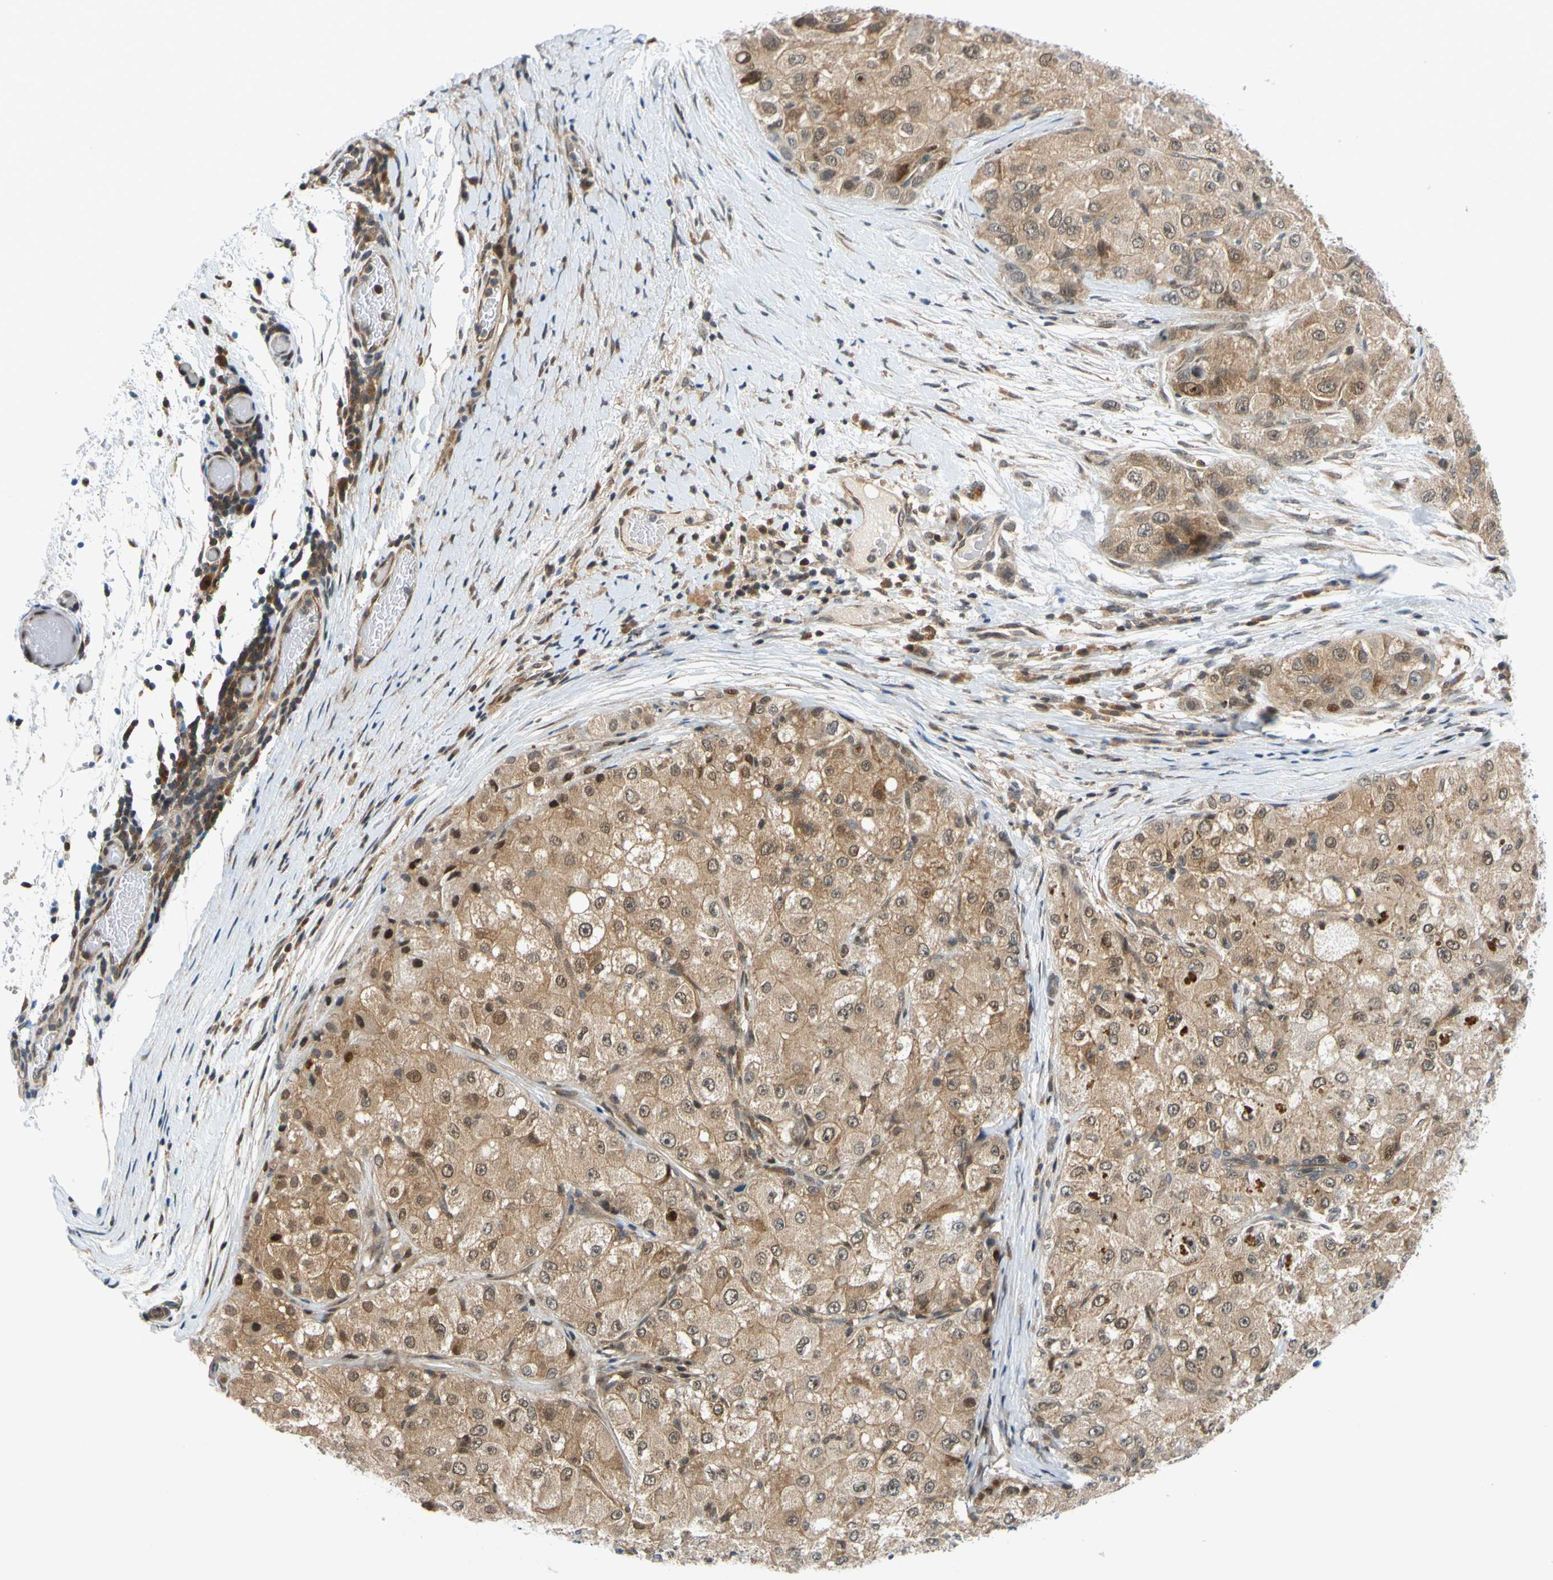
{"staining": {"intensity": "strong", "quantity": ">75%", "location": "cytoplasmic/membranous,nuclear"}, "tissue": "liver cancer", "cell_type": "Tumor cells", "image_type": "cancer", "snomed": [{"axis": "morphology", "description": "Carcinoma, Hepatocellular, NOS"}, {"axis": "topography", "description": "Liver"}], "caption": "About >75% of tumor cells in human liver cancer exhibit strong cytoplasmic/membranous and nuclear protein positivity as visualized by brown immunohistochemical staining.", "gene": "MAPK9", "patient": {"sex": "male", "age": 80}}